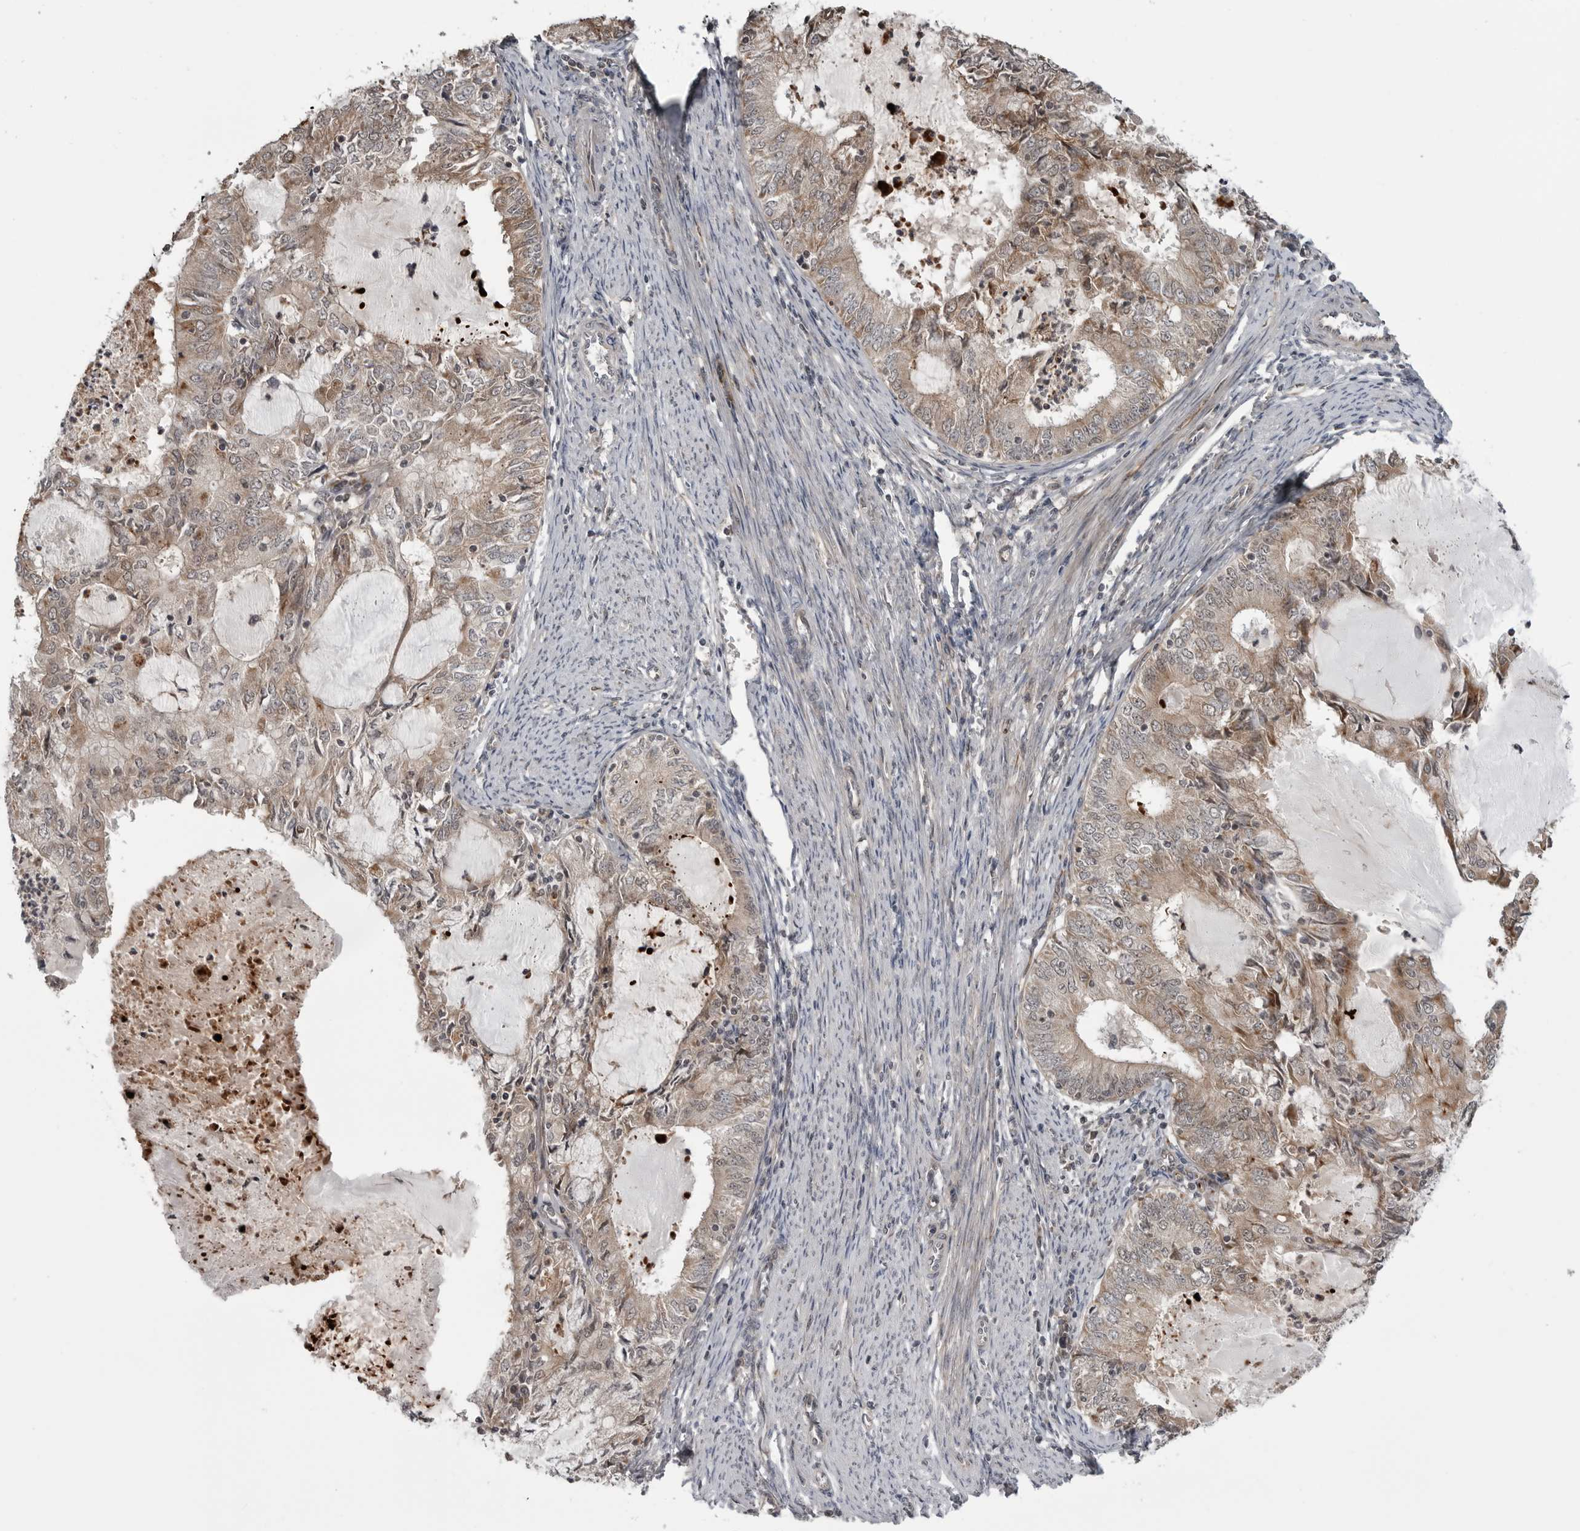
{"staining": {"intensity": "moderate", "quantity": "25%-75%", "location": "cytoplasmic/membranous"}, "tissue": "endometrial cancer", "cell_type": "Tumor cells", "image_type": "cancer", "snomed": [{"axis": "morphology", "description": "Adenocarcinoma, NOS"}, {"axis": "topography", "description": "Endometrium"}], "caption": "Immunohistochemistry image of neoplastic tissue: human endometrial cancer (adenocarcinoma) stained using immunohistochemistry displays medium levels of moderate protein expression localized specifically in the cytoplasmic/membranous of tumor cells, appearing as a cytoplasmic/membranous brown color.", "gene": "FAAP100", "patient": {"sex": "female", "age": 57}}